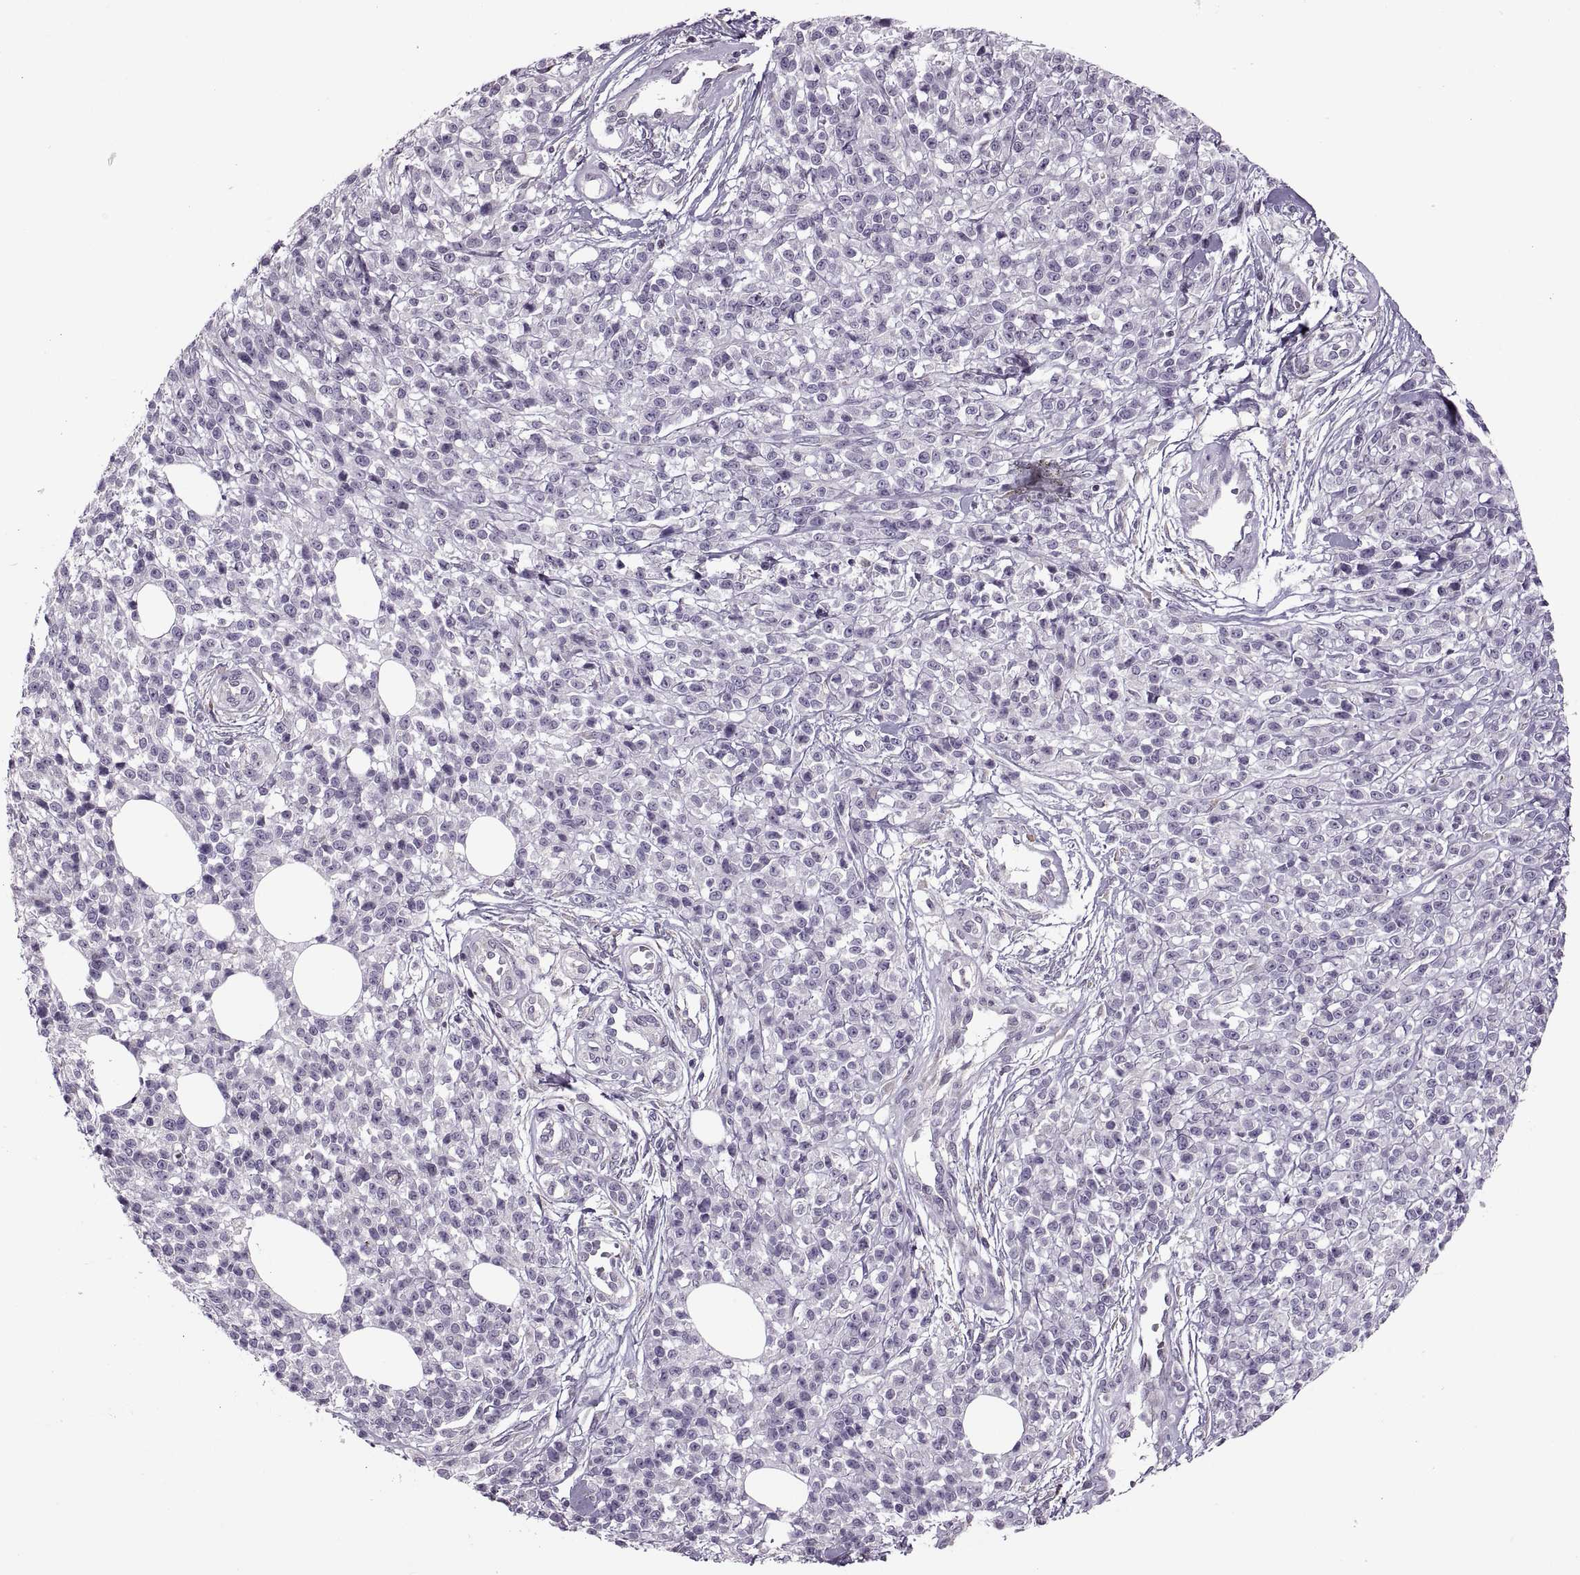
{"staining": {"intensity": "negative", "quantity": "none", "location": "none"}, "tissue": "melanoma", "cell_type": "Tumor cells", "image_type": "cancer", "snomed": [{"axis": "morphology", "description": "Malignant melanoma, NOS"}, {"axis": "topography", "description": "Skin"}, {"axis": "topography", "description": "Skin of trunk"}], "caption": "The IHC micrograph has no significant positivity in tumor cells of malignant melanoma tissue.", "gene": "LETM2", "patient": {"sex": "male", "age": 74}}